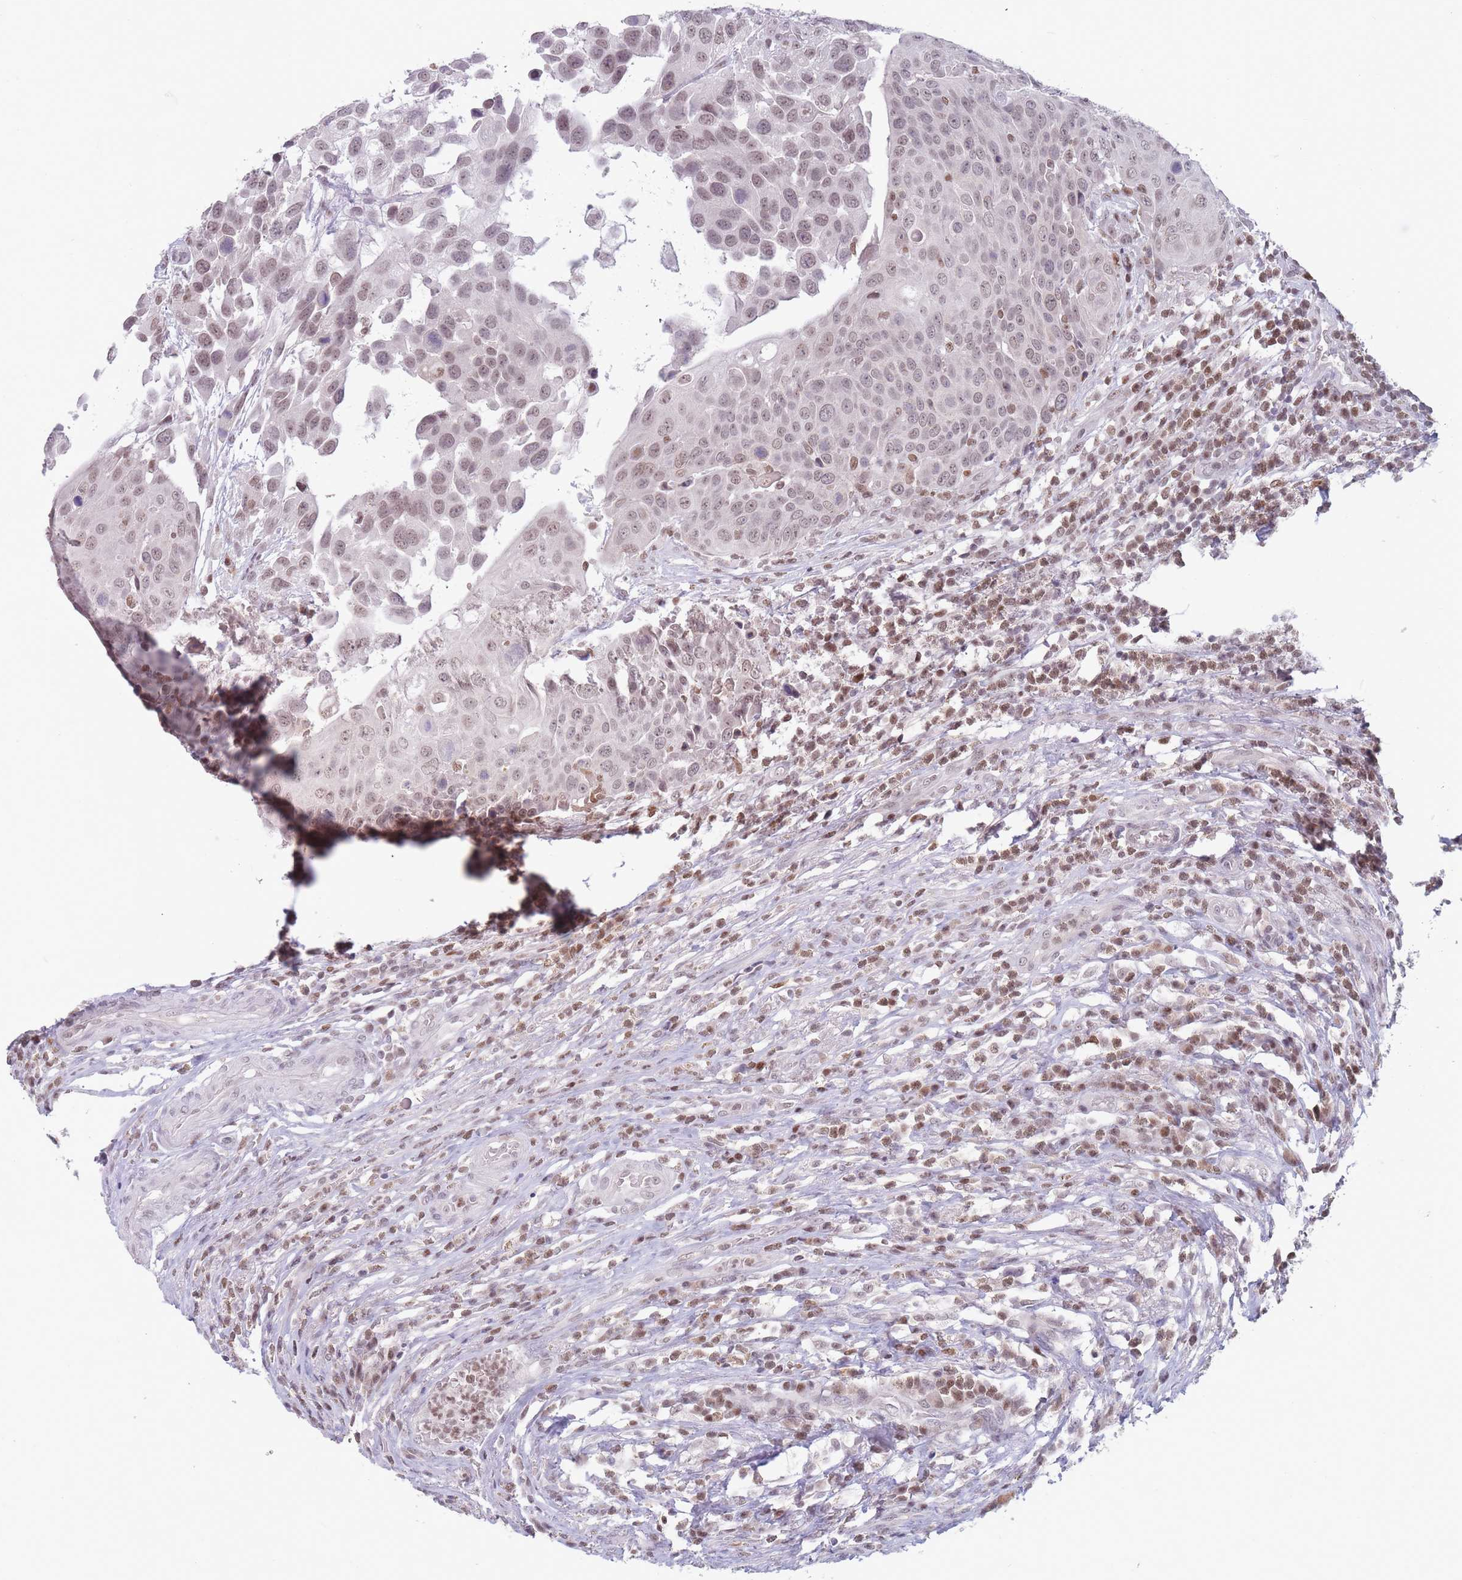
{"staining": {"intensity": "weak", "quantity": "25%-75%", "location": "nuclear"}, "tissue": "urothelial cancer", "cell_type": "Tumor cells", "image_type": "cancer", "snomed": [{"axis": "morphology", "description": "Urothelial carcinoma, High grade"}, {"axis": "topography", "description": "Urinary bladder"}], "caption": "Immunohistochemical staining of urothelial cancer demonstrates low levels of weak nuclear staining in about 25%-75% of tumor cells. (Brightfield microscopy of DAB IHC at high magnification).", "gene": "ARID3B", "patient": {"sex": "female", "age": 70}}